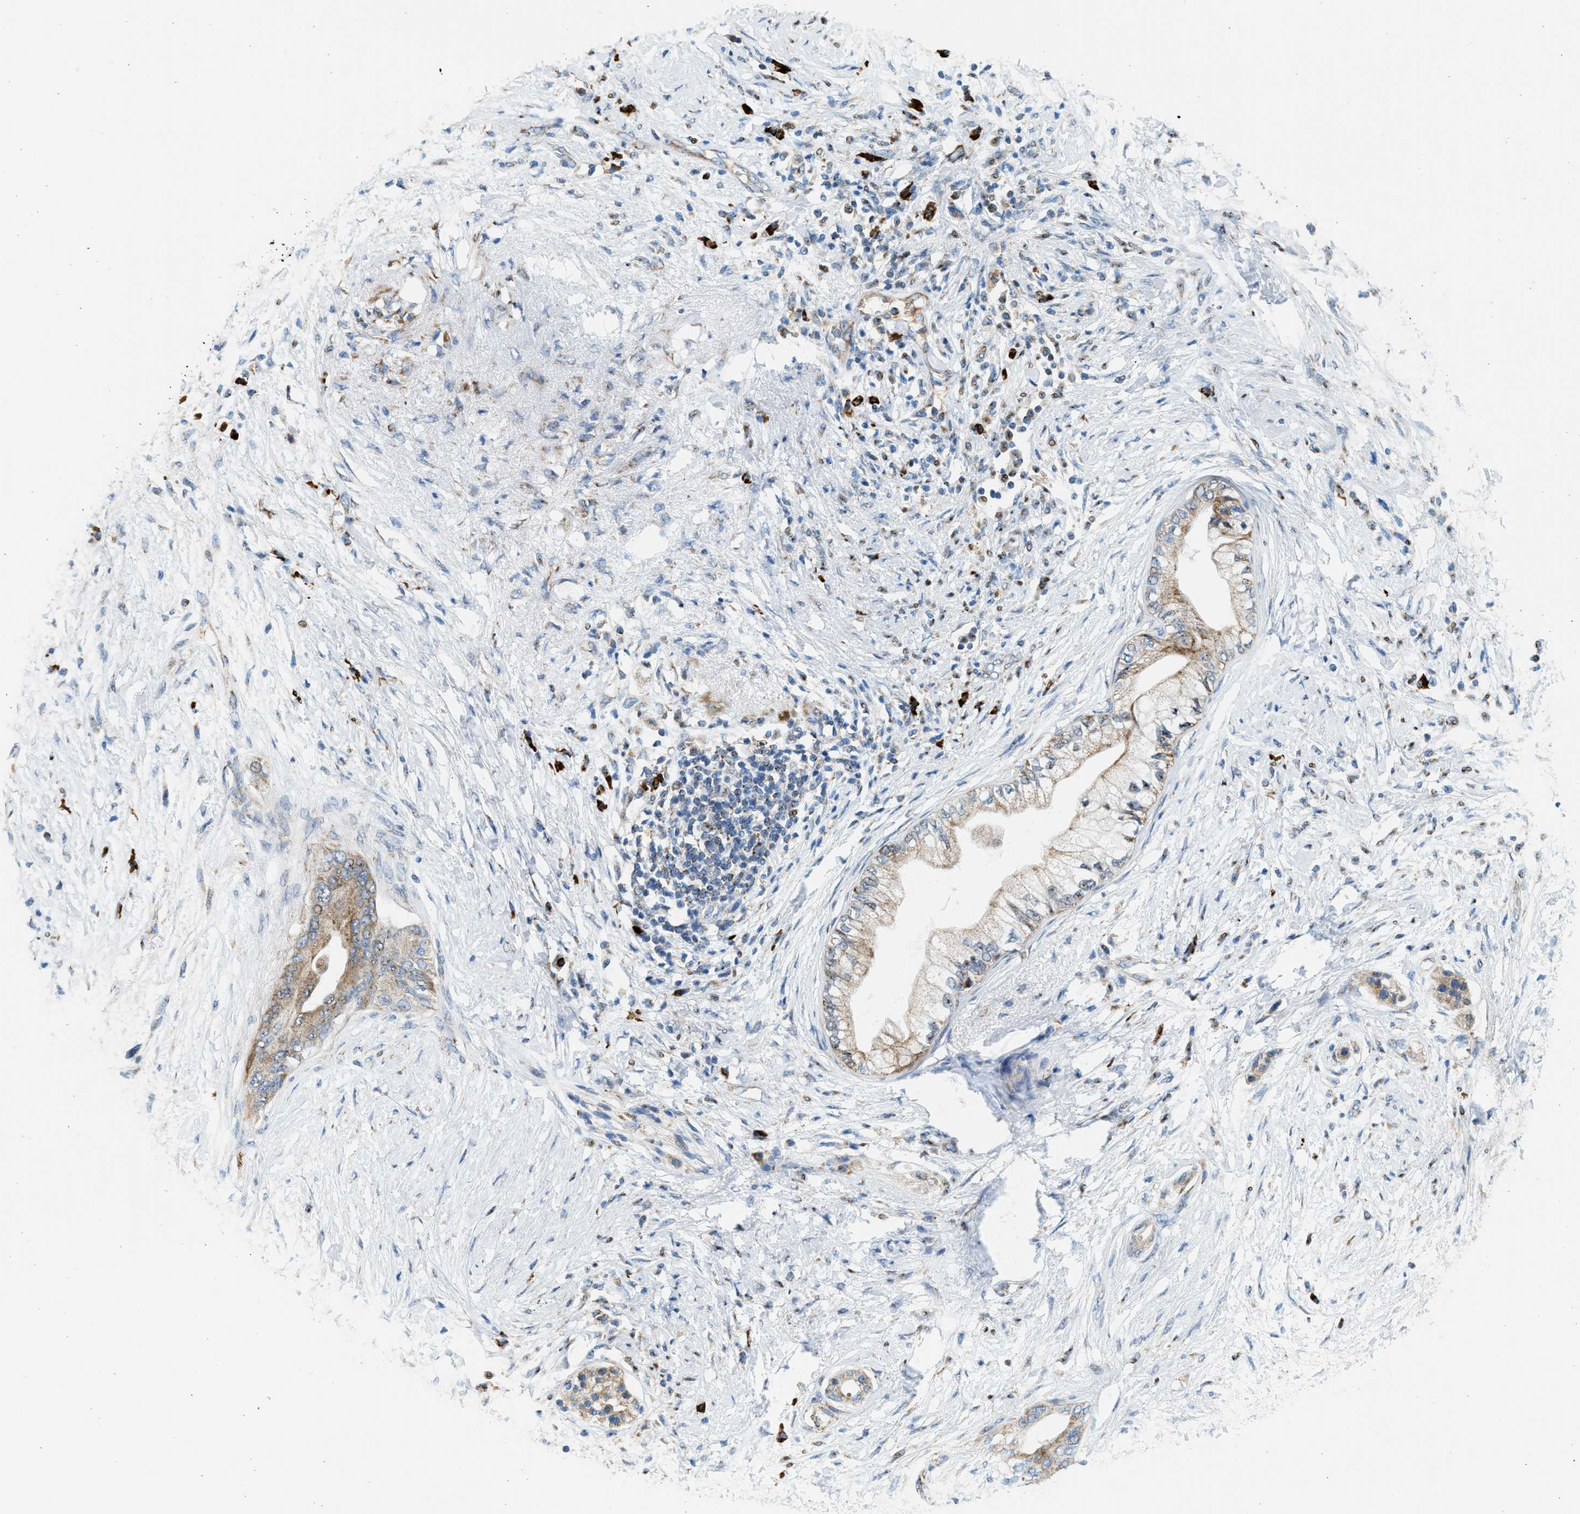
{"staining": {"intensity": "moderate", "quantity": ">75%", "location": "cytoplasmic/membranous"}, "tissue": "pancreatic cancer", "cell_type": "Tumor cells", "image_type": "cancer", "snomed": [{"axis": "morphology", "description": "Normal tissue, NOS"}, {"axis": "morphology", "description": "Adenocarcinoma, NOS"}, {"axis": "topography", "description": "Pancreas"}, {"axis": "topography", "description": "Duodenum"}], "caption": "IHC image of neoplastic tissue: human pancreatic cancer (adenocarcinoma) stained using immunohistochemistry exhibits medium levels of moderate protein expression localized specifically in the cytoplasmic/membranous of tumor cells, appearing as a cytoplasmic/membranous brown color.", "gene": "KCNMB3", "patient": {"sex": "female", "age": 60}}